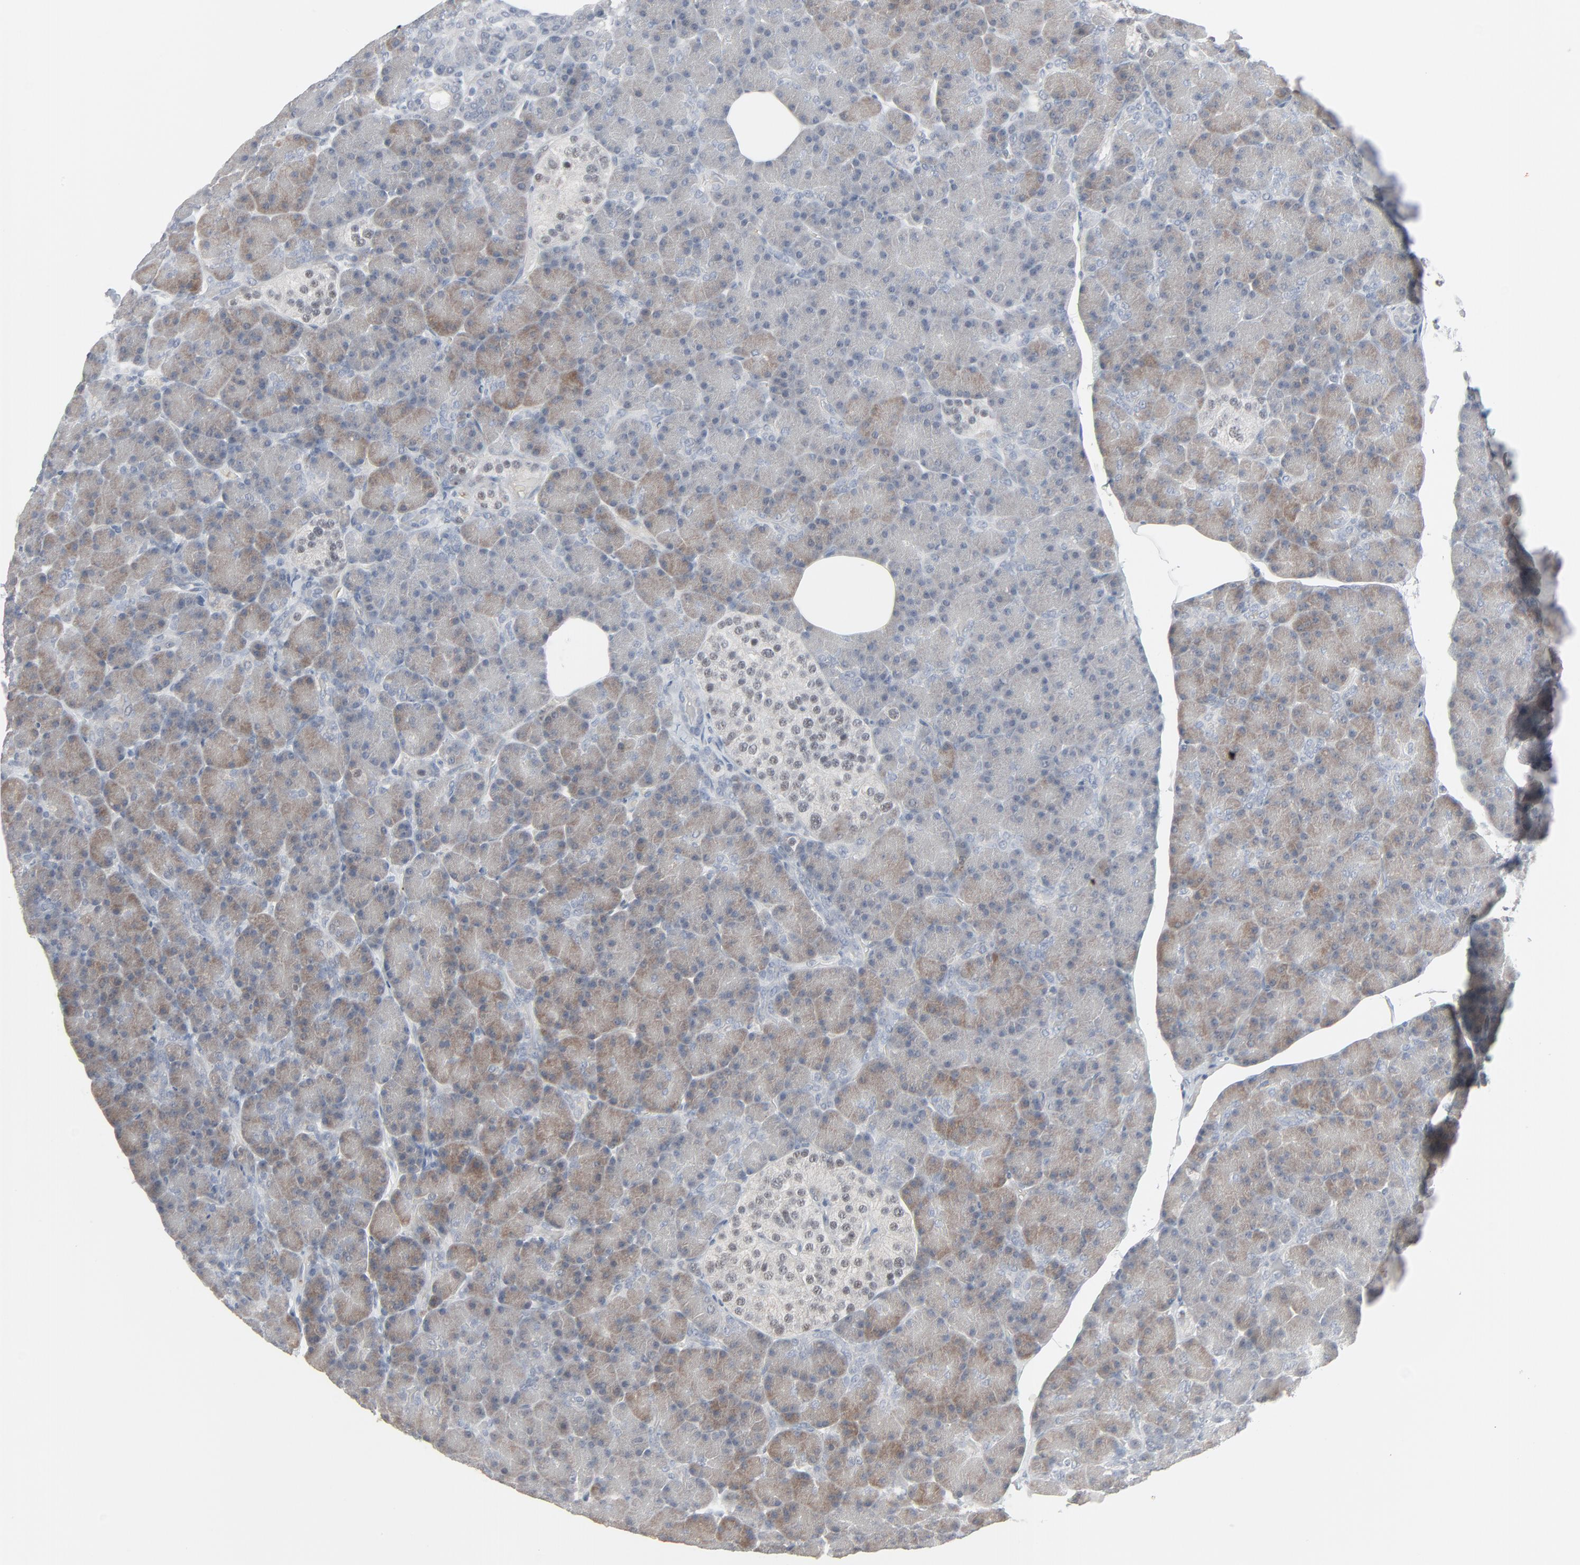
{"staining": {"intensity": "moderate", "quantity": "25%-75%", "location": "cytoplasmic/membranous"}, "tissue": "pancreas", "cell_type": "Exocrine glandular cells", "image_type": "normal", "snomed": [{"axis": "morphology", "description": "Normal tissue, NOS"}, {"axis": "topography", "description": "Pancreas"}], "caption": "Immunohistochemical staining of unremarkable pancreas displays moderate cytoplasmic/membranous protein staining in approximately 25%-75% of exocrine glandular cells. Nuclei are stained in blue.", "gene": "NEUROD1", "patient": {"sex": "female", "age": 43}}